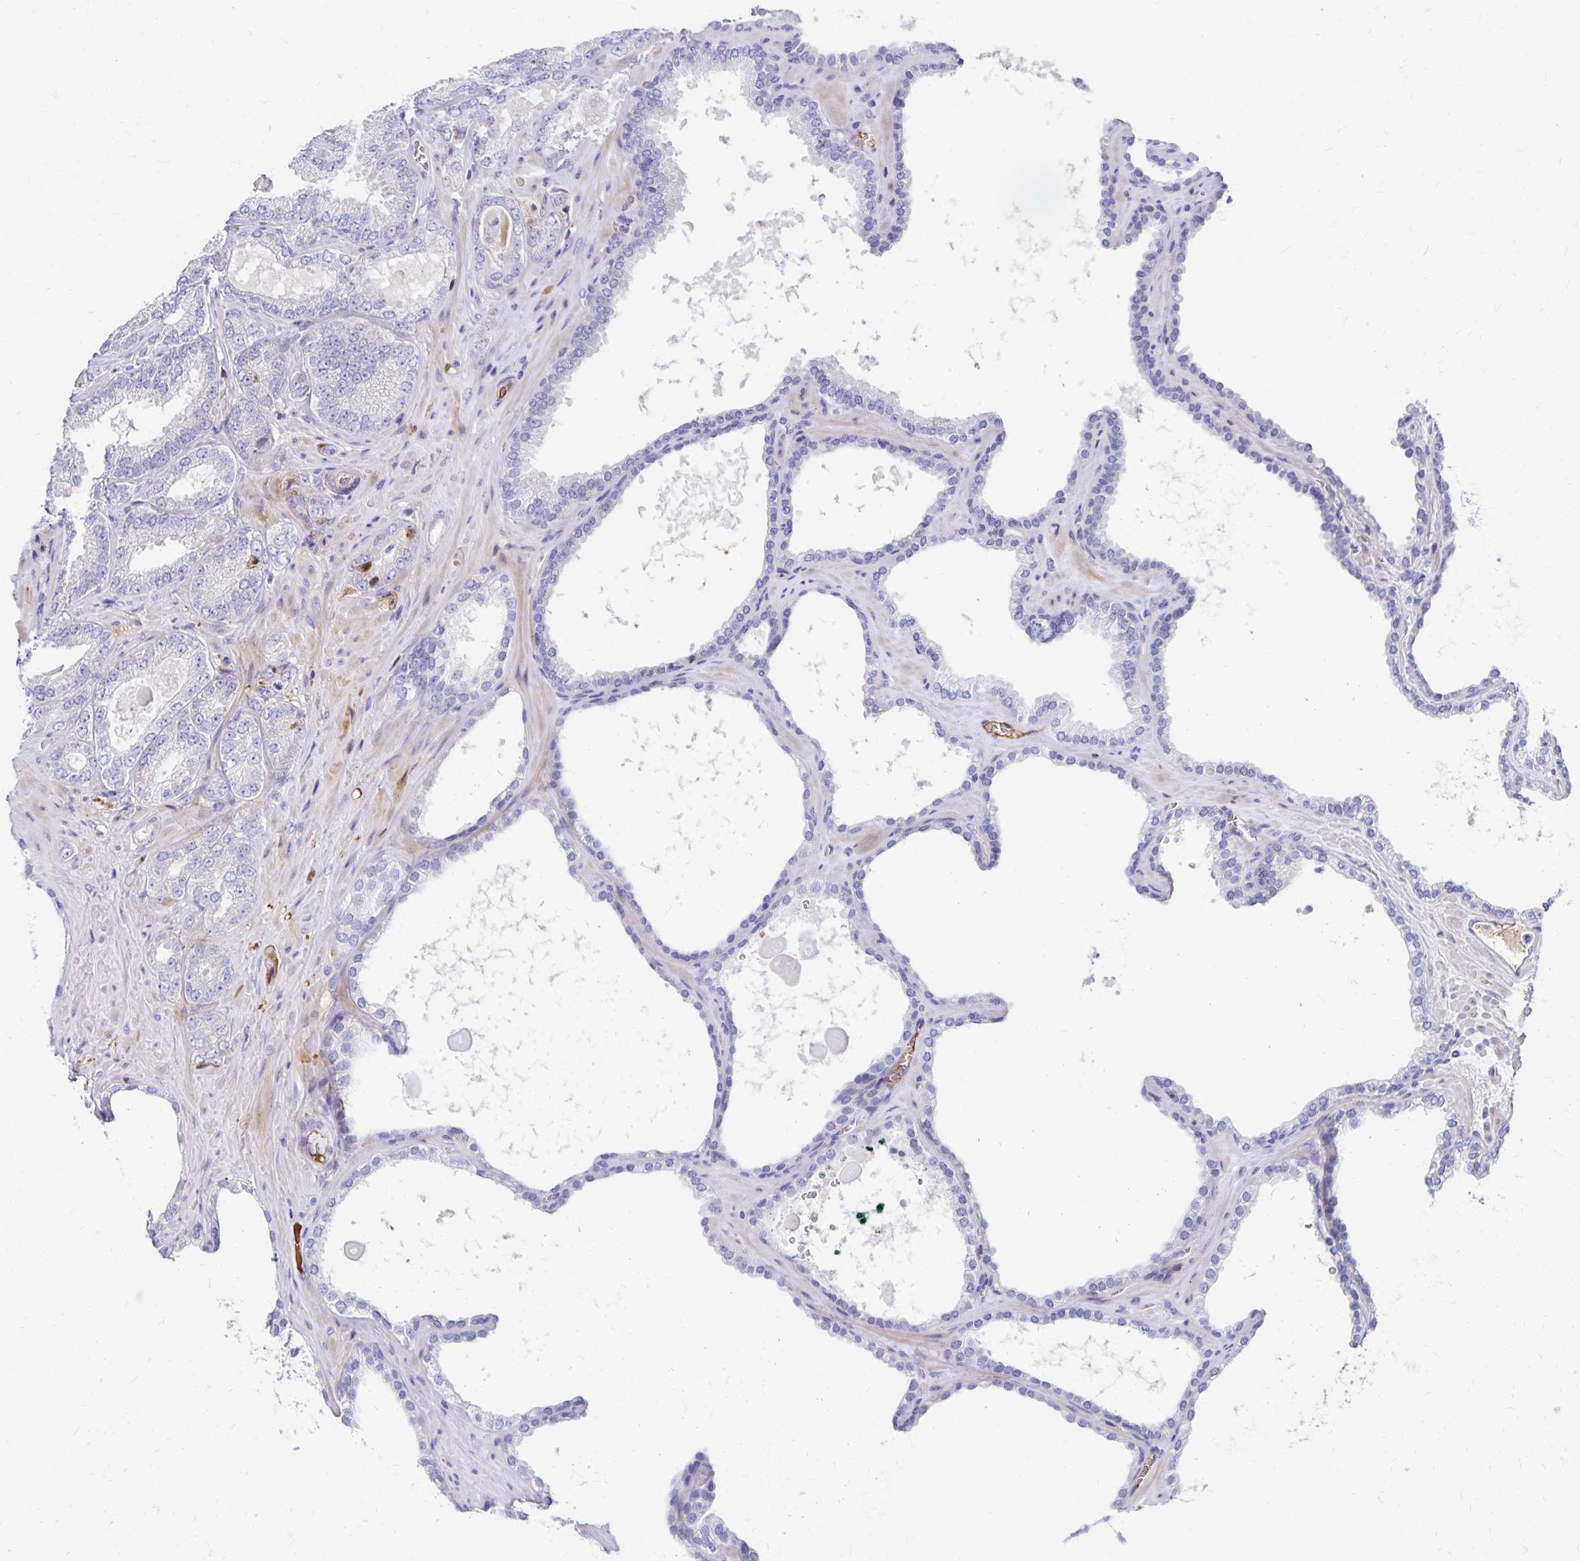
{"staining": {"intensity": "negative", "quantity": "none", "location": "none"}, "tissue": "prostate cancer", "cell_type": "Tumor cells", "image_type": "cancer", "snomed": [{"axis": "morphology", "description": "Adenocarcinoma, High grade"}, {"axis": "topography", "description": "Prostate"}], "caption": "DAB (3,3'-diaminobenzidine) immunohistochemical staining of human prostate cancer (adenocarcinoma (high-grade)) reveals no significant positivity in tumor cells.", "gene": "NECAP1", "patient": {"sex": "male", "age": 68}}